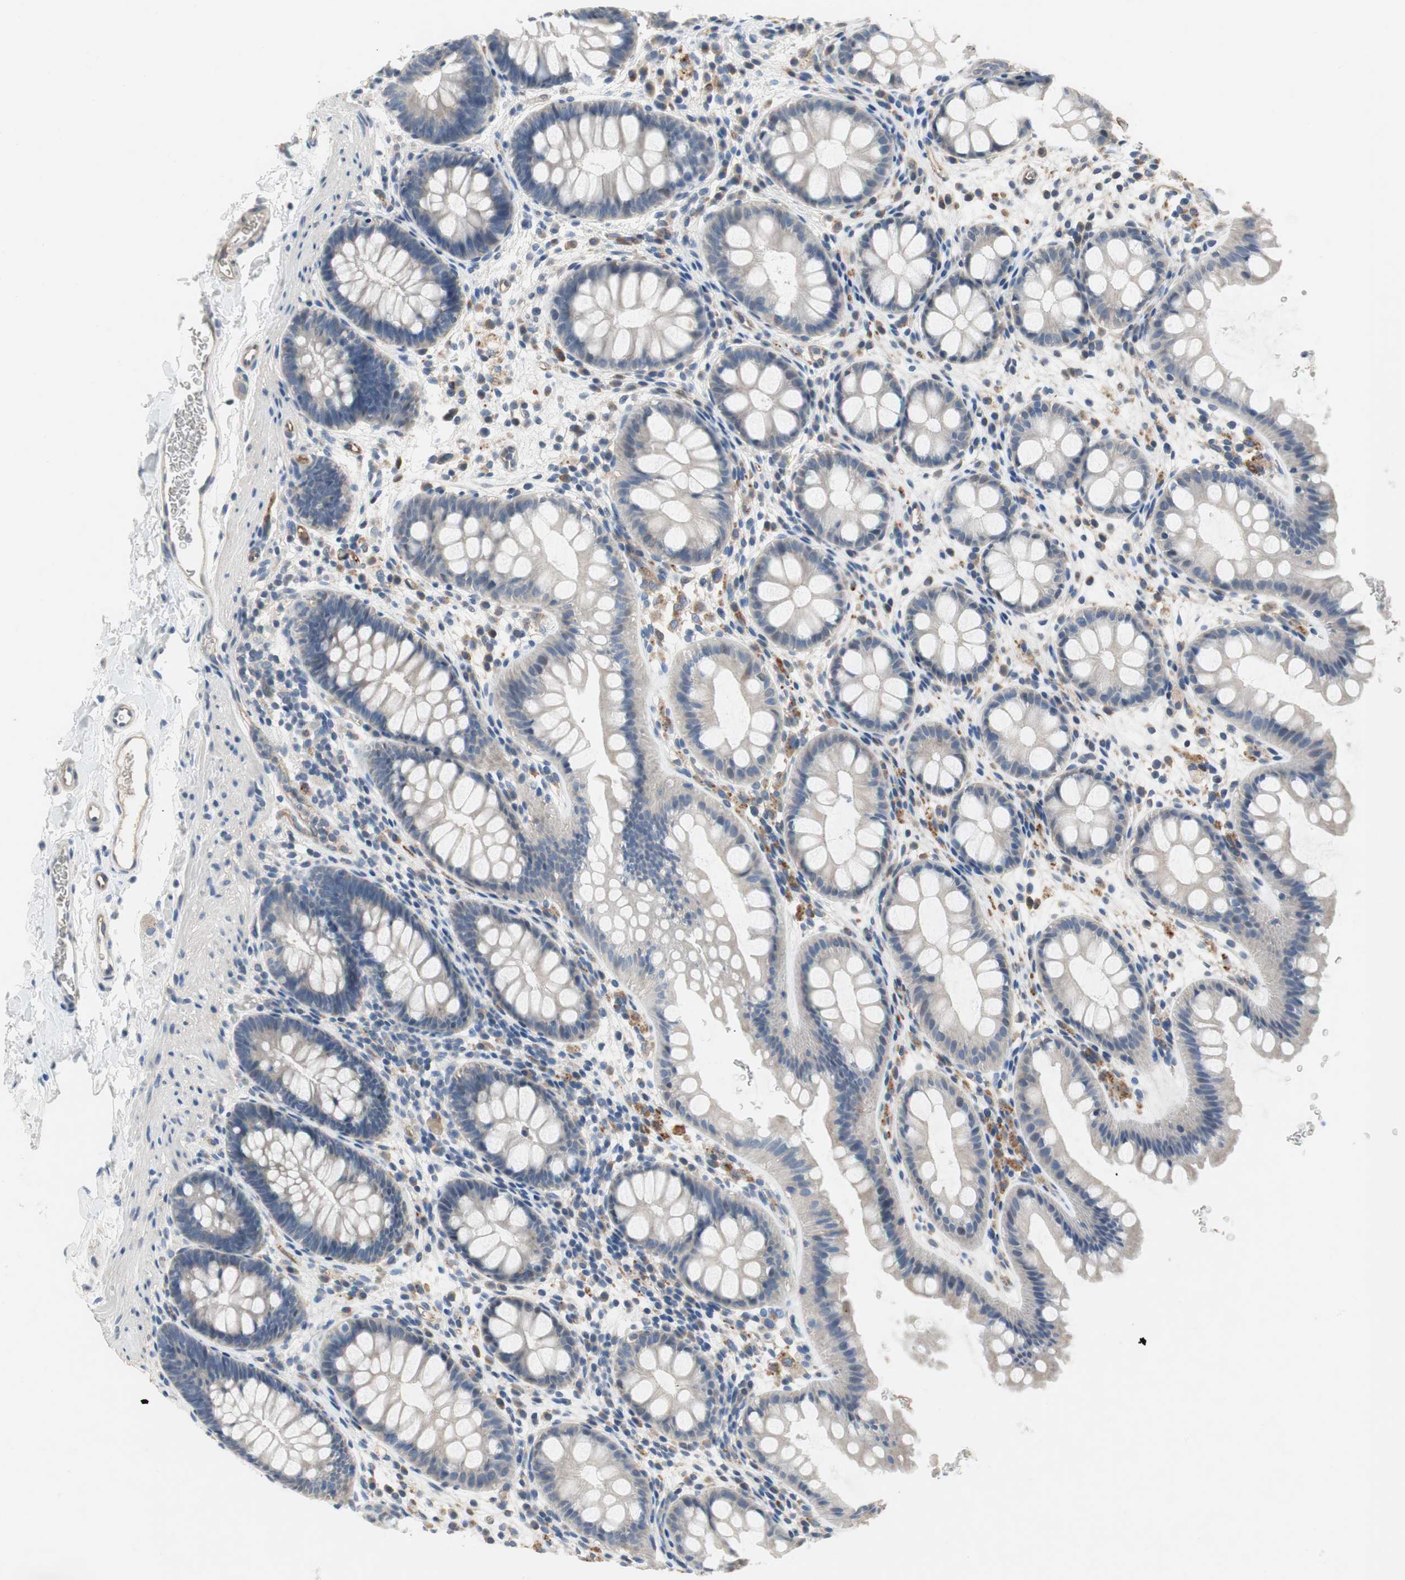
{"staining": {"intensity": "negative", "quantity": "none", "location": "none"}, "tissue": "rectum", "cell_type": "Glandular cells", "image_type": "normal", "snomed": [{"axis": "morphology", "description": "Normal tissue, NOS"}, {"axis": "topography", "description": "Rectum"}], "caption": "IHC histopathology image of unremarkable rectum stained for a protein (brown), which reveals no staining in glandular cells.", "gene": "ALPL", "patient": {"sex": "female", "age": 24}}